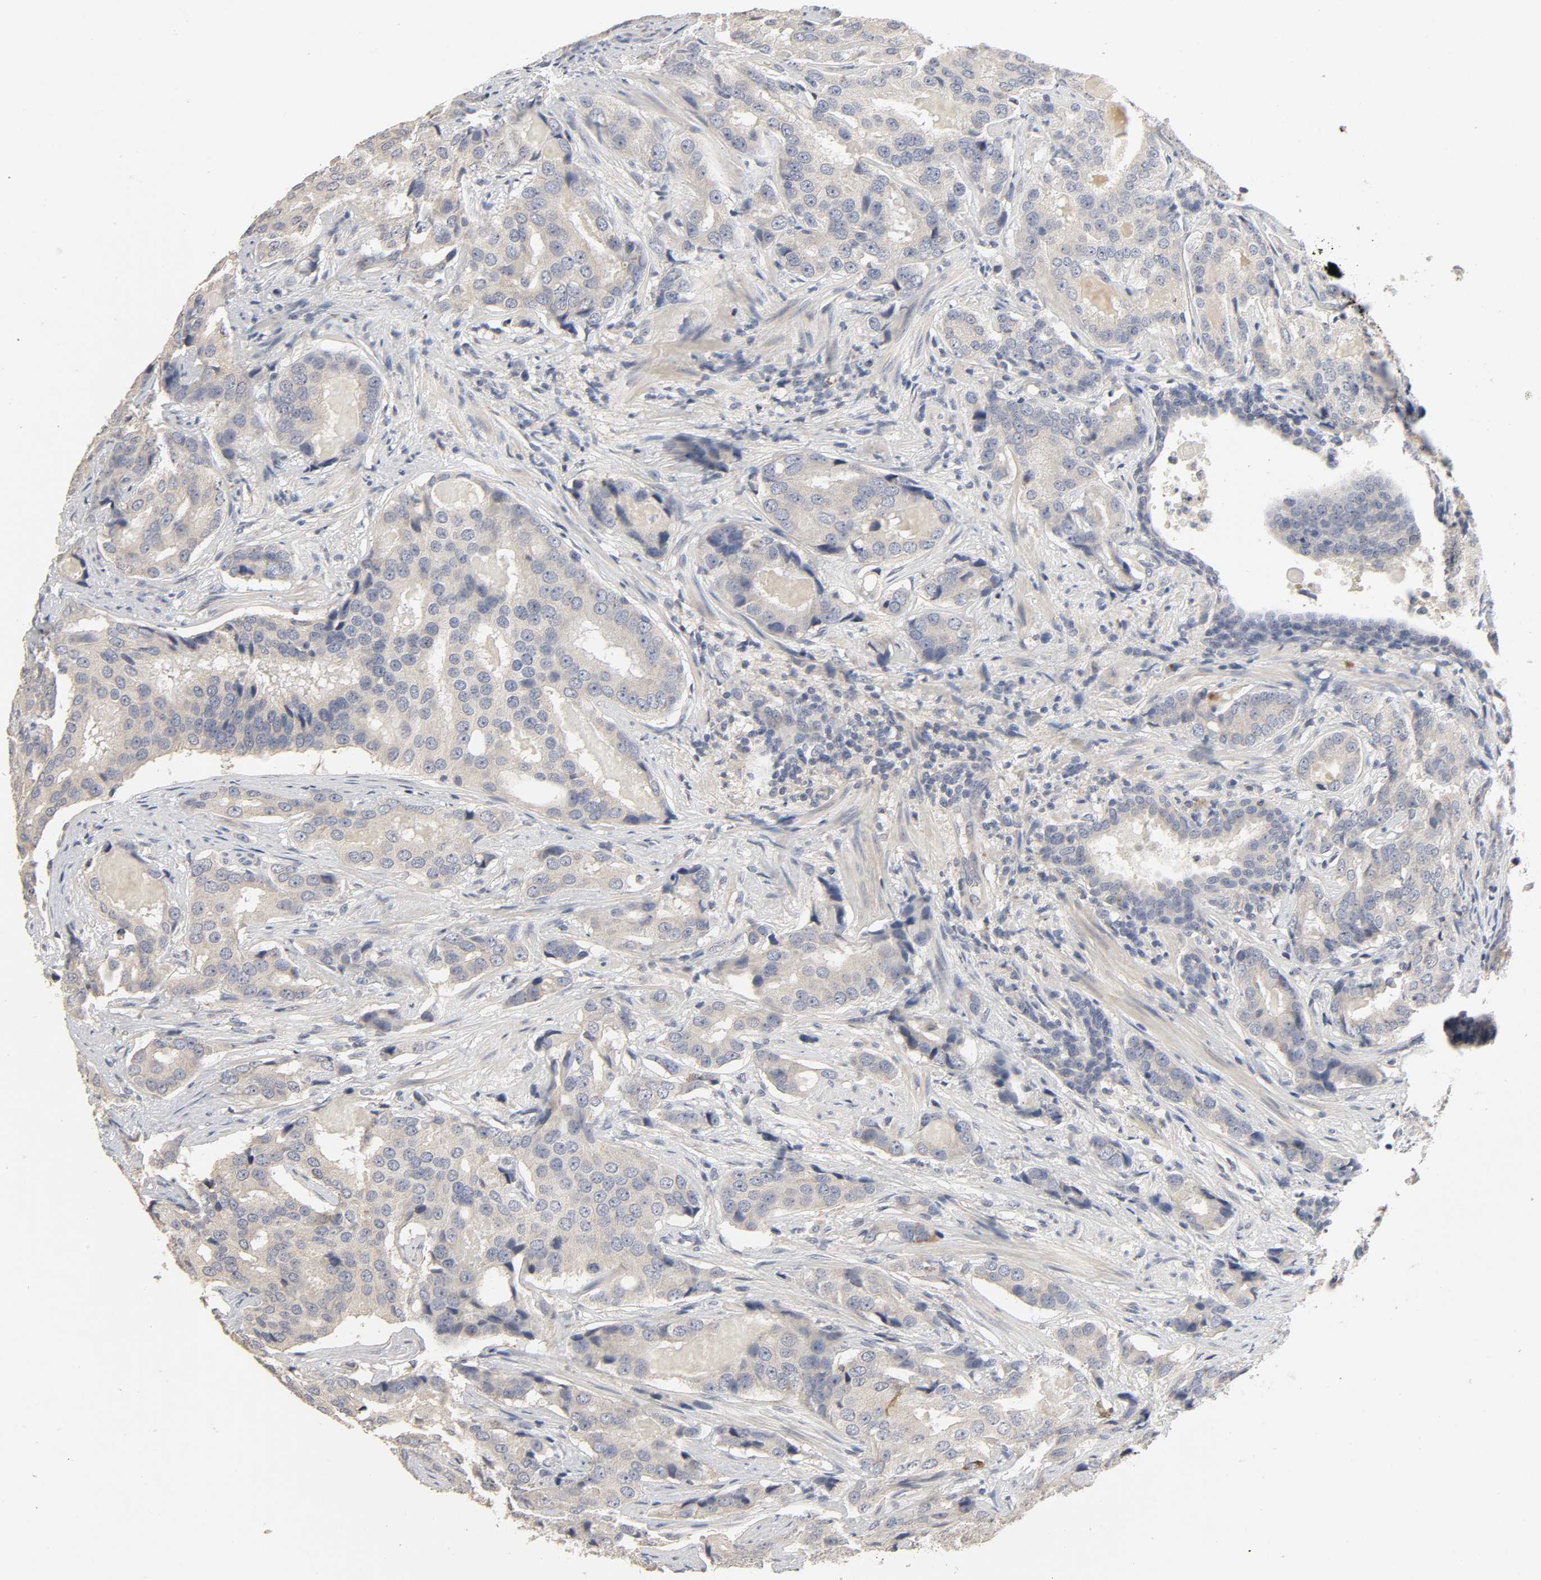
{"staining": {"intensity": "weak", "quantity": "25%-75%", "location": "cytoplasmic/membranous"}, "tissue": "prostate cancer", "cell_type": "Tumor cells", "image_type": "cancer", "snomed": [{"axis": "morphology", "description": "Adenocarcinoma, High grade"}, {"axis": "topography", "description": "Prostate"}], "caption": "IHC of prostate high-grade adenocarcinoma shows low levels of weak cytoplasmic/membranous staining in about 25%-75% of tumor cells.", "gene": "SLC10A2", "patient": {"sex": "male", "age": 58}}